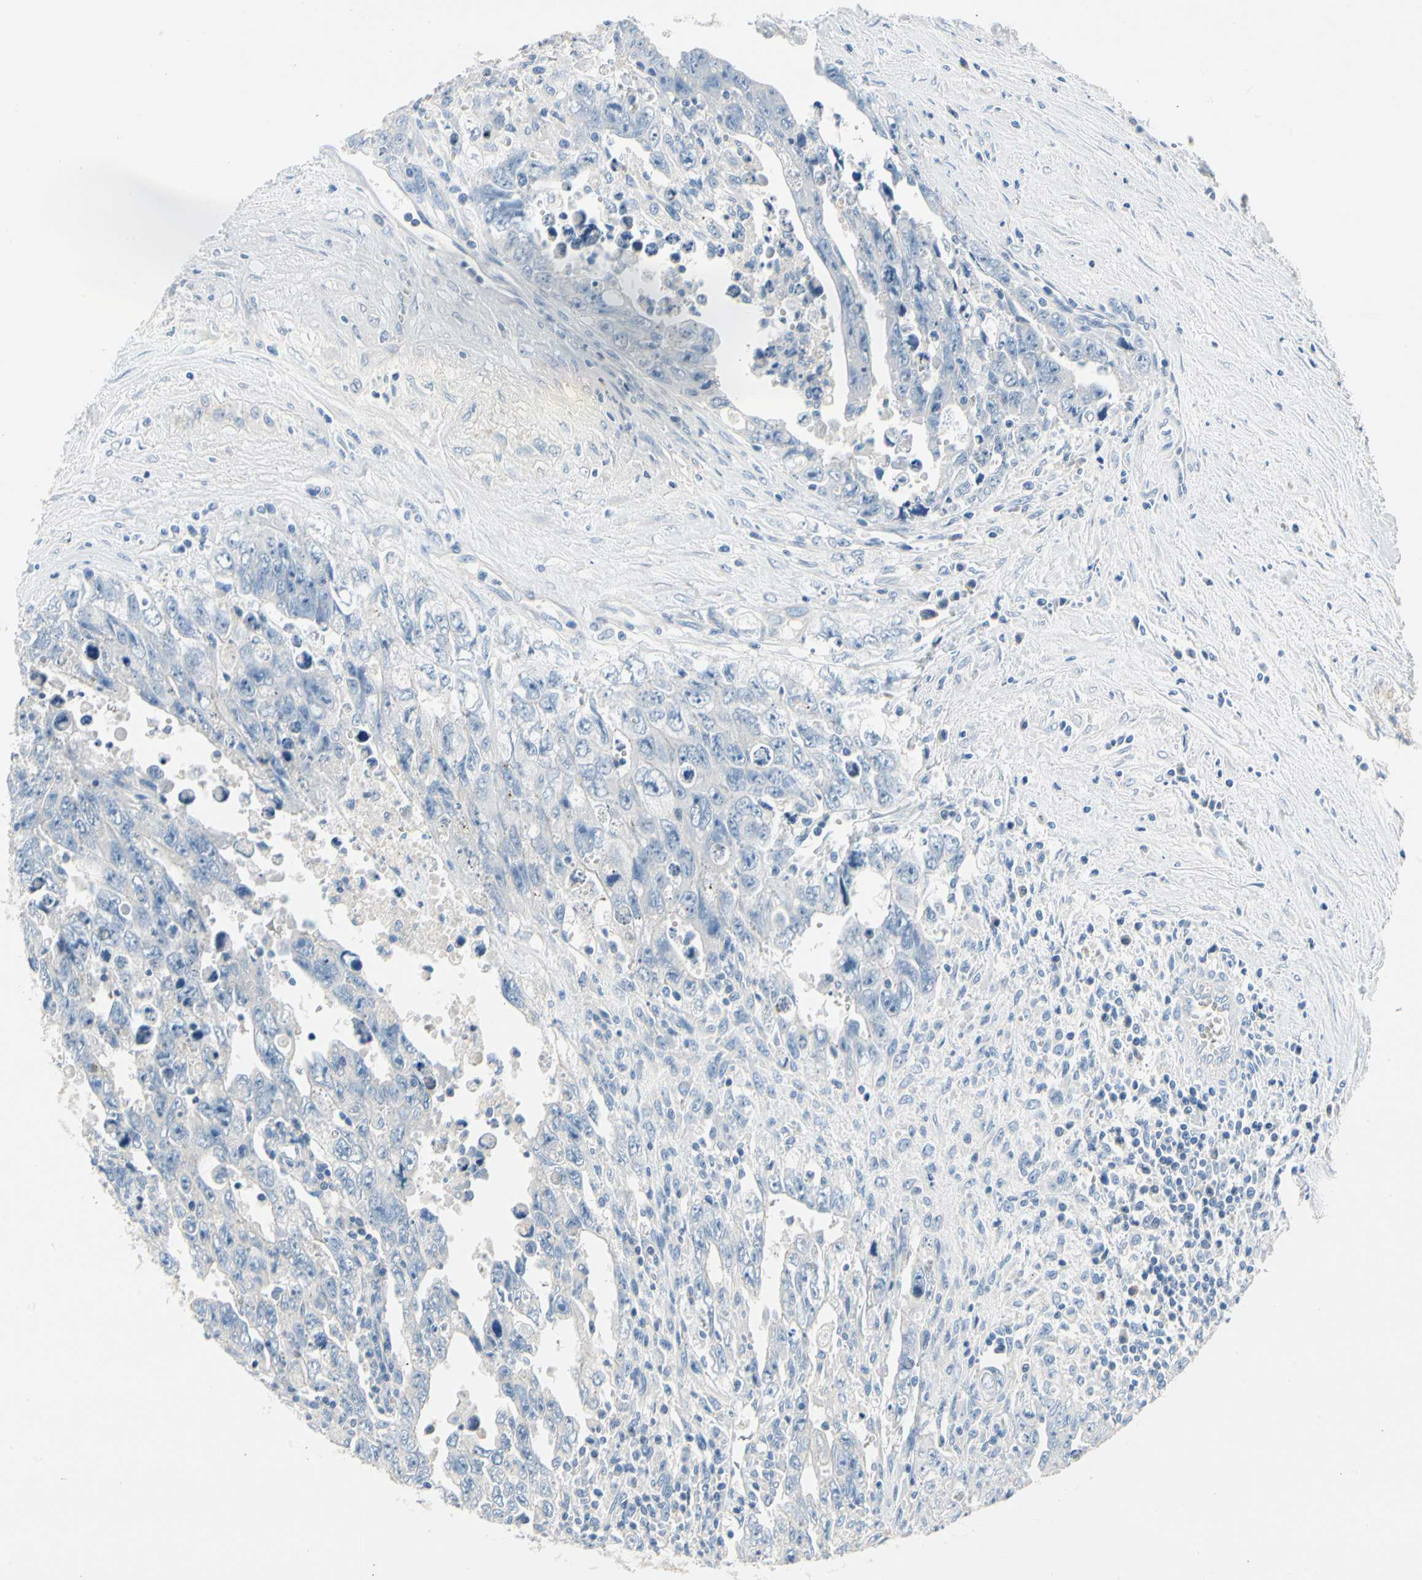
{"staining": {"intensity": "negative", "quantity": "none", "location": "none"}, "tissue": "testis cancer", "cell_type": "Tumor cells", "image_type": "cancer", "snomed": [{"axis": "morphology", "description": "Carcinoma, Embryonal, NOS"}, {"axis": "topography", "description": "Testis"}], "caption": "Histopathology image shows no protein positivity in tumor cells of testis embryonal carcinoma tissue. The staining is performed using DAB brown chromogen with nuclei counter-stained in using hematoxylin.", "gene": "CA14", "patient": {"sex": "male", "age": 28}}